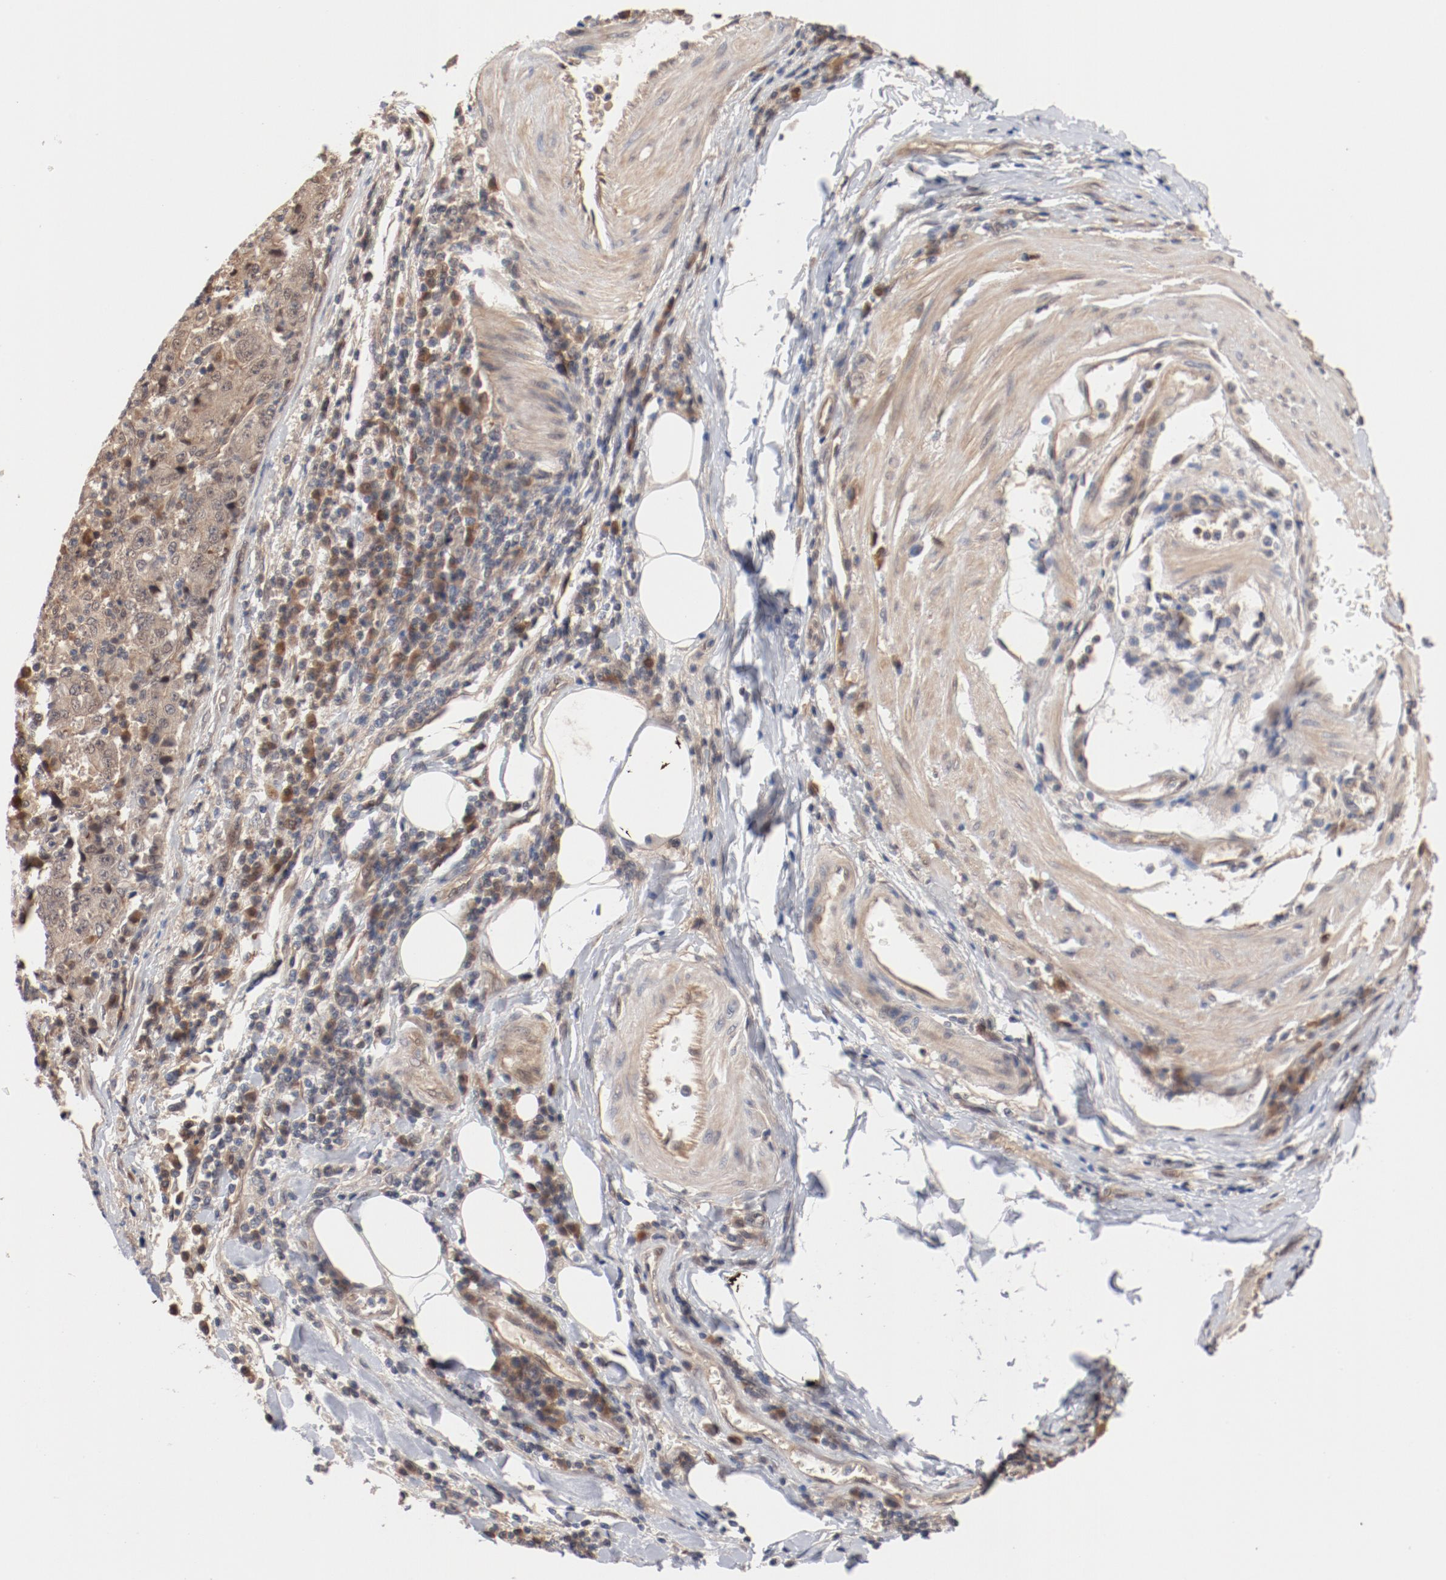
{"staining": {"intensity": "negative", "quantity": "none", "location": "none"}, "tissue": "stomach cancer", "cell_type": "Tumor cells", "image_type": "cancer", "snomed": [{"axis": "morphology", "description": "Normal tissue, NOS"}, {"axis": "morphology", "description": "Adenocarcinoma, NOS"}, {"axis": "topography", "description": "Stomach, upper"}, {"axis": "topography", "description": "Stomach"}], "caption": "An IHC image of stomach adenocarcinoma is shown. There is no staining in tumor cells of stomach adenocarcinoma.", "gene": "PITPNM2", "patient": {"sex": "male", "age": 59}}